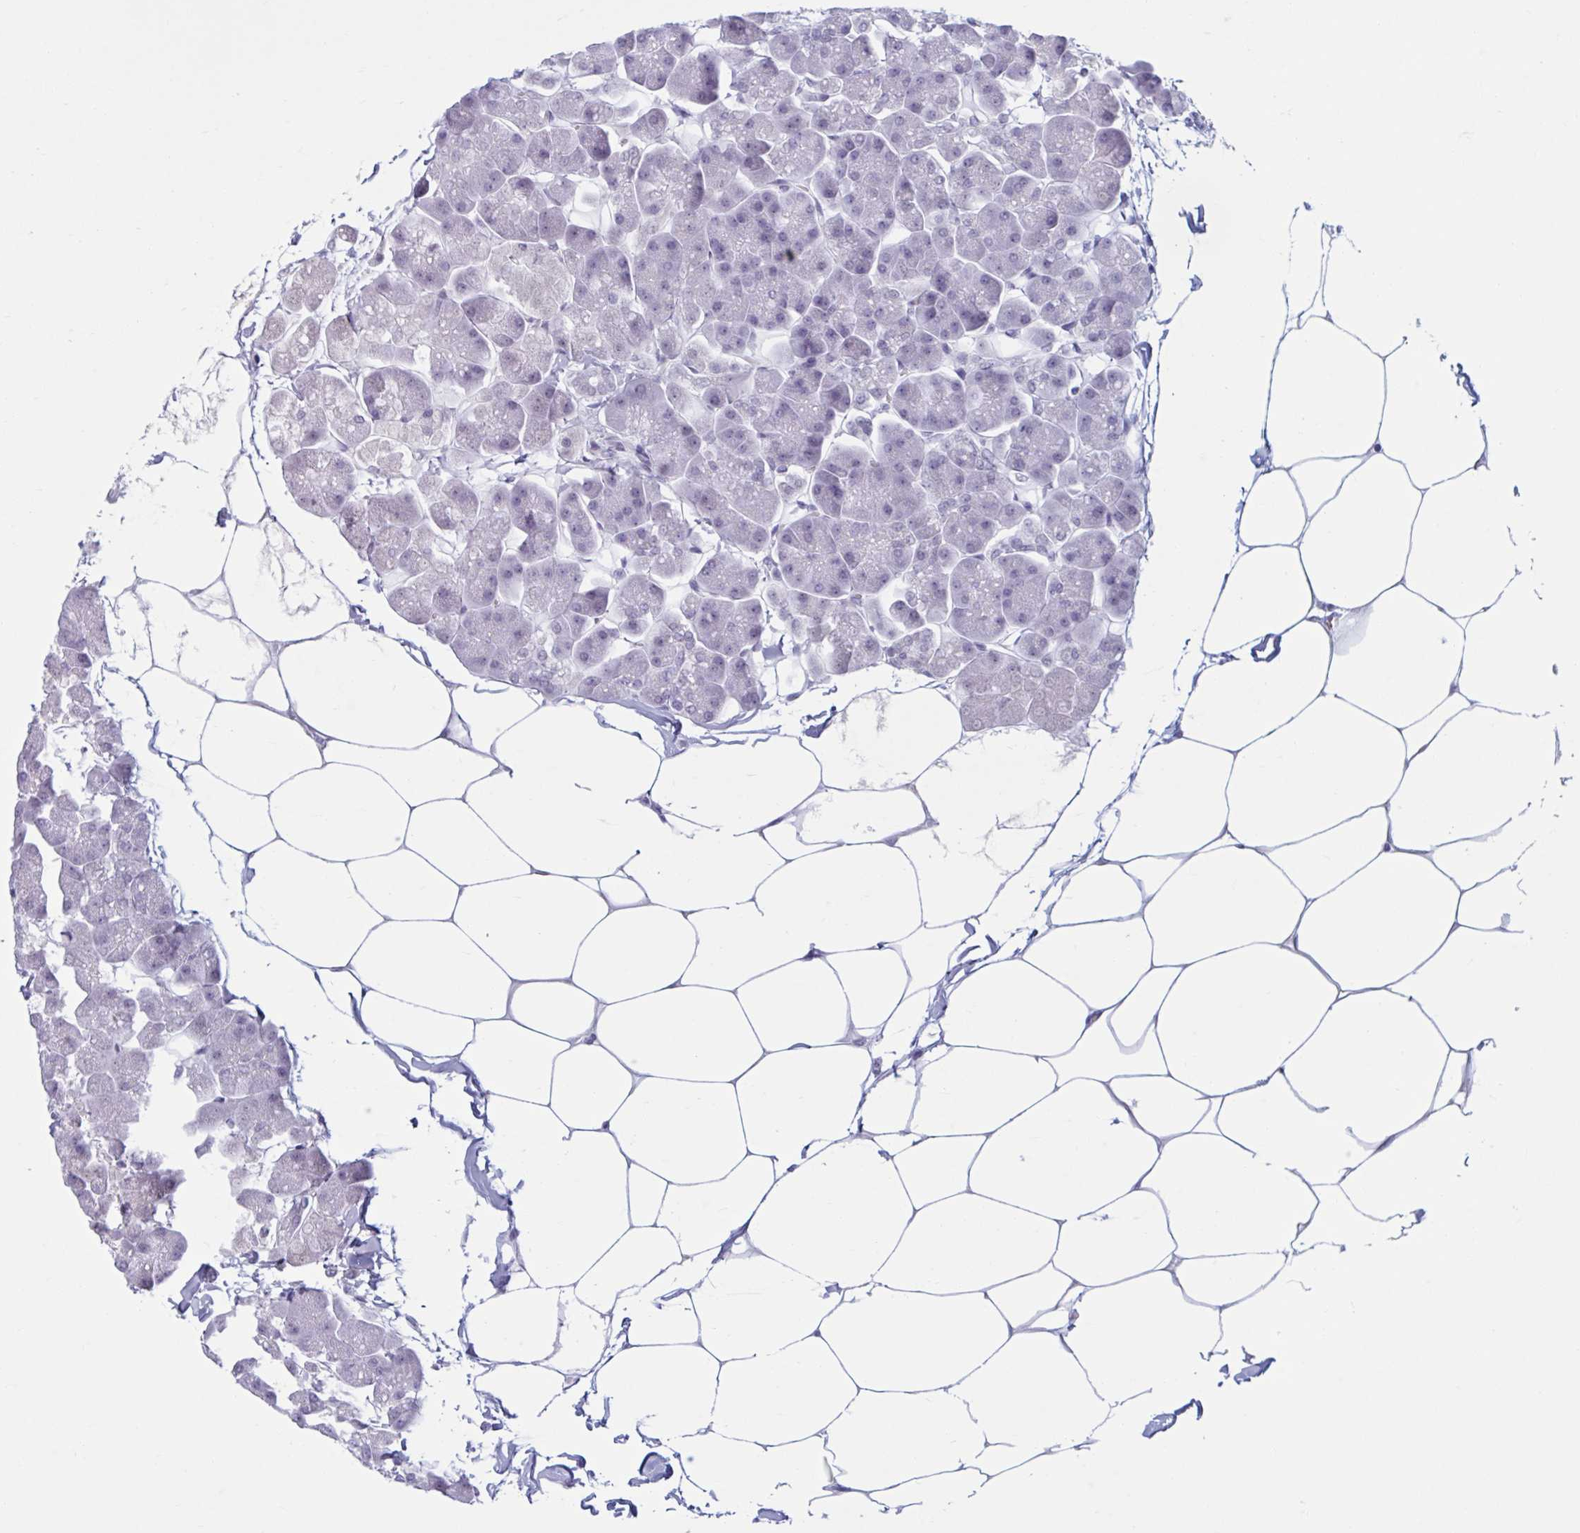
{"staining": {"intensity": "negative", "quantity": "none", "location": "none"}, "tissue": "pancreas", "cell_type": "Exocrine glandular cells", "image_type": "normal", "snomed": [{"axis": "morphology", "description": "Normal tissue, NOS"}, {"axis": "topography", "description": "Pancreas"}], "caption": "A high-resolution micrograph shows immunohistochemistry staining of unremarkable pancreas, which demonstrates no significant staining in exocrine glandular cells.", "gene": "MSMB", "patient": {"sex": "male", "age": 35}}